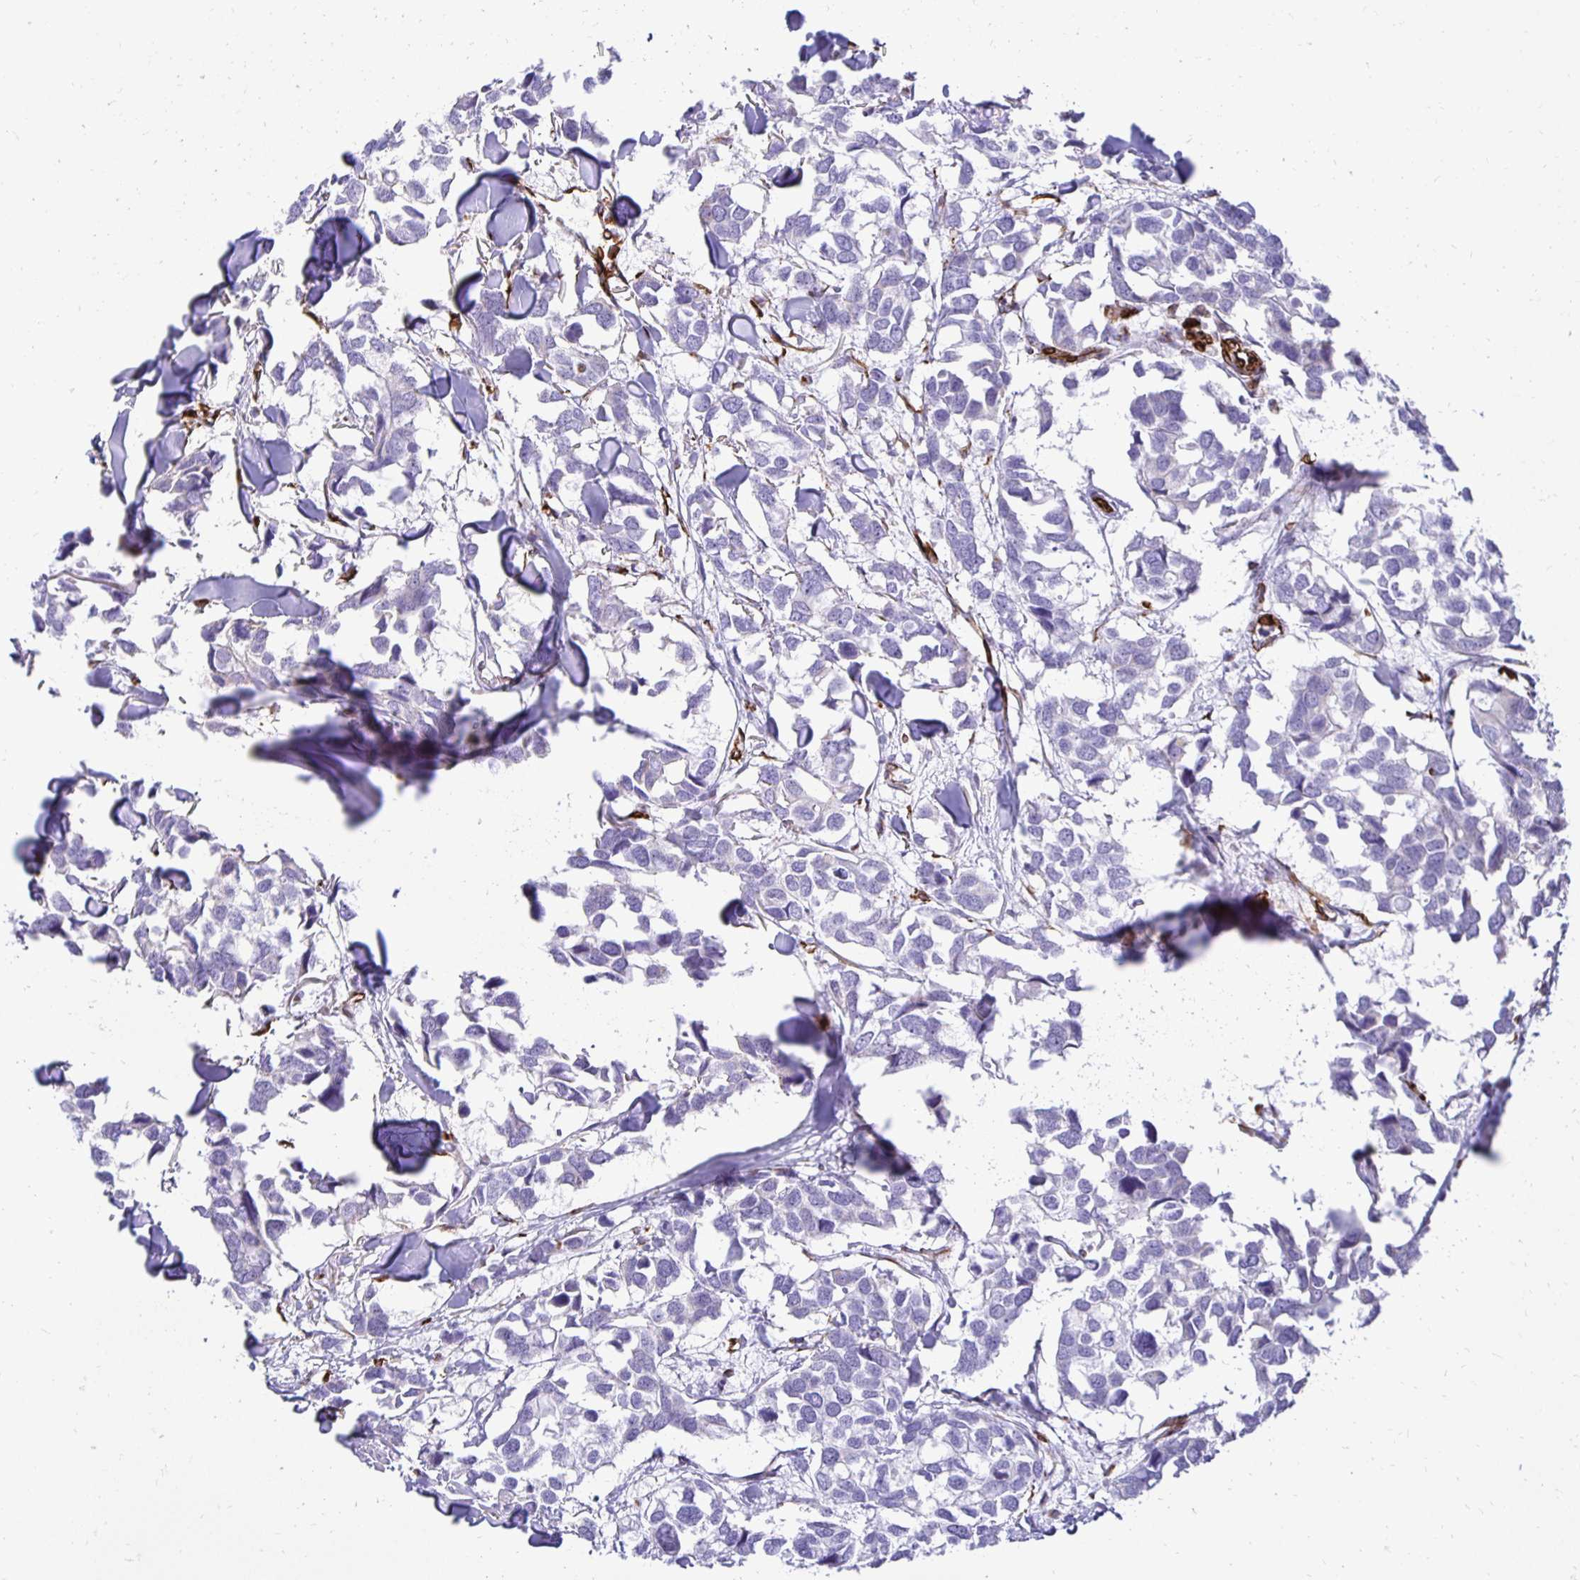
{"staining": {"intensity": "negative", "quantity": "none", "location": "none"}, "tissue": "breast cancer", "cell_type": "Tumor cells", "image_type": "cancer", "snomed": [{"axis": "morphology", "description": "Duct carcinoma"}, {"axis": "topography", "description": "Breast"}], "caption": "Tumor cells are negative for protein expression in human breast intraductal carcinoma.", "gene": "PLAAT2", "patient": {"sex": "female", "age": 83}}